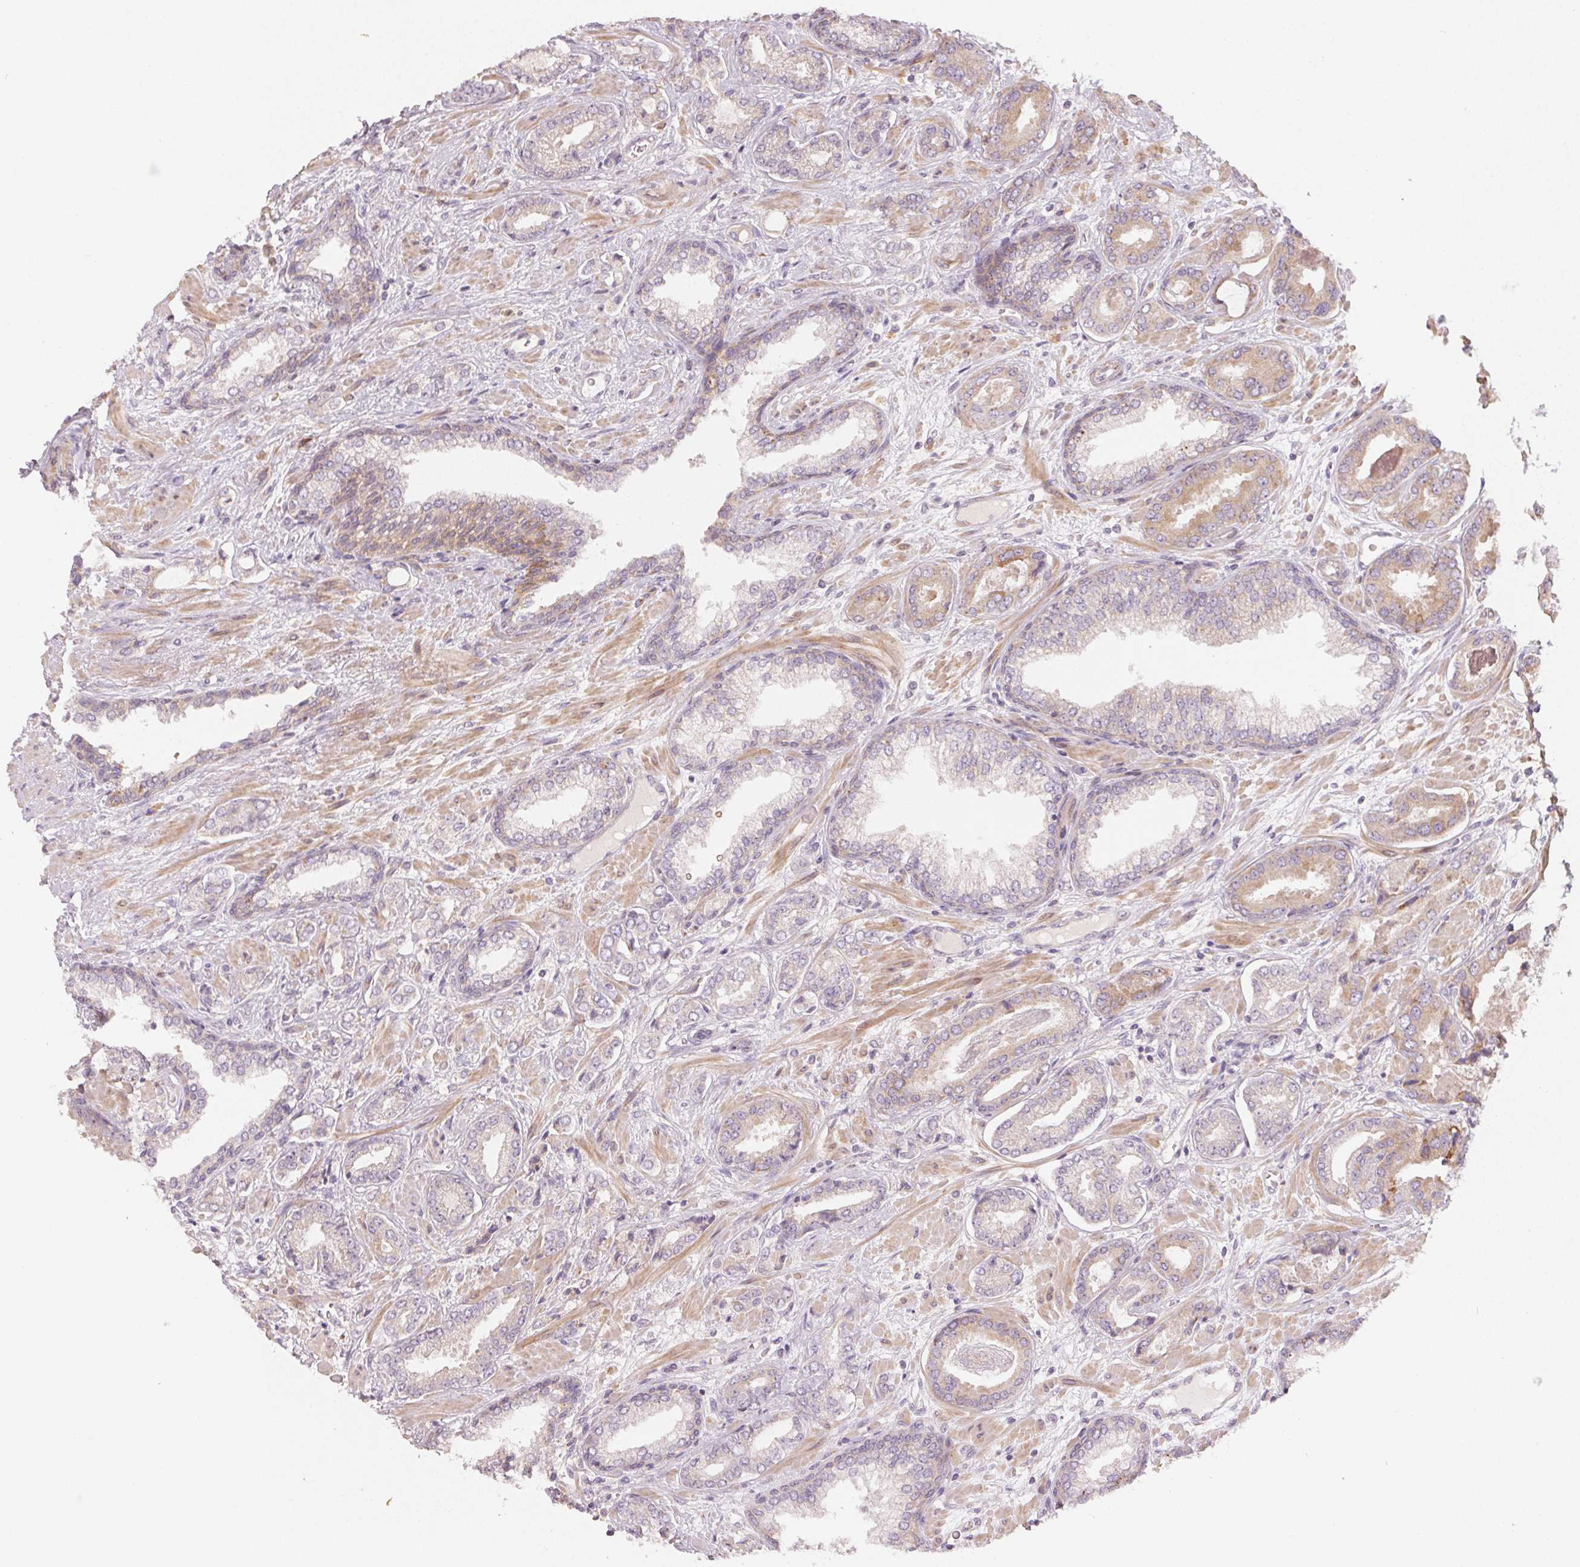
{"staining": {"intensity": "weak", "quantity": "25%-75%", "location": "cytoplasmic/membranous"}, "tissue": "prostate cancer", "cell_type": "Tumor cells", "image_type": "cancer", "snomed": [{"axis": "morphology", "description": "Adenocarcinoma, Low grade"}, {"axis": "topography", "description": "Prostate"}], "caption": "This photomicrograph shows prostate cancer stained with immunohistochemistry to label a protein in brown. The cytoplasmic/membranous of tumor cells show weak positivity for the protein. Nuclei are counter-stained blue.", "gene": "BLOC1S2", "patient": {"sex": "male", "age": 61}}